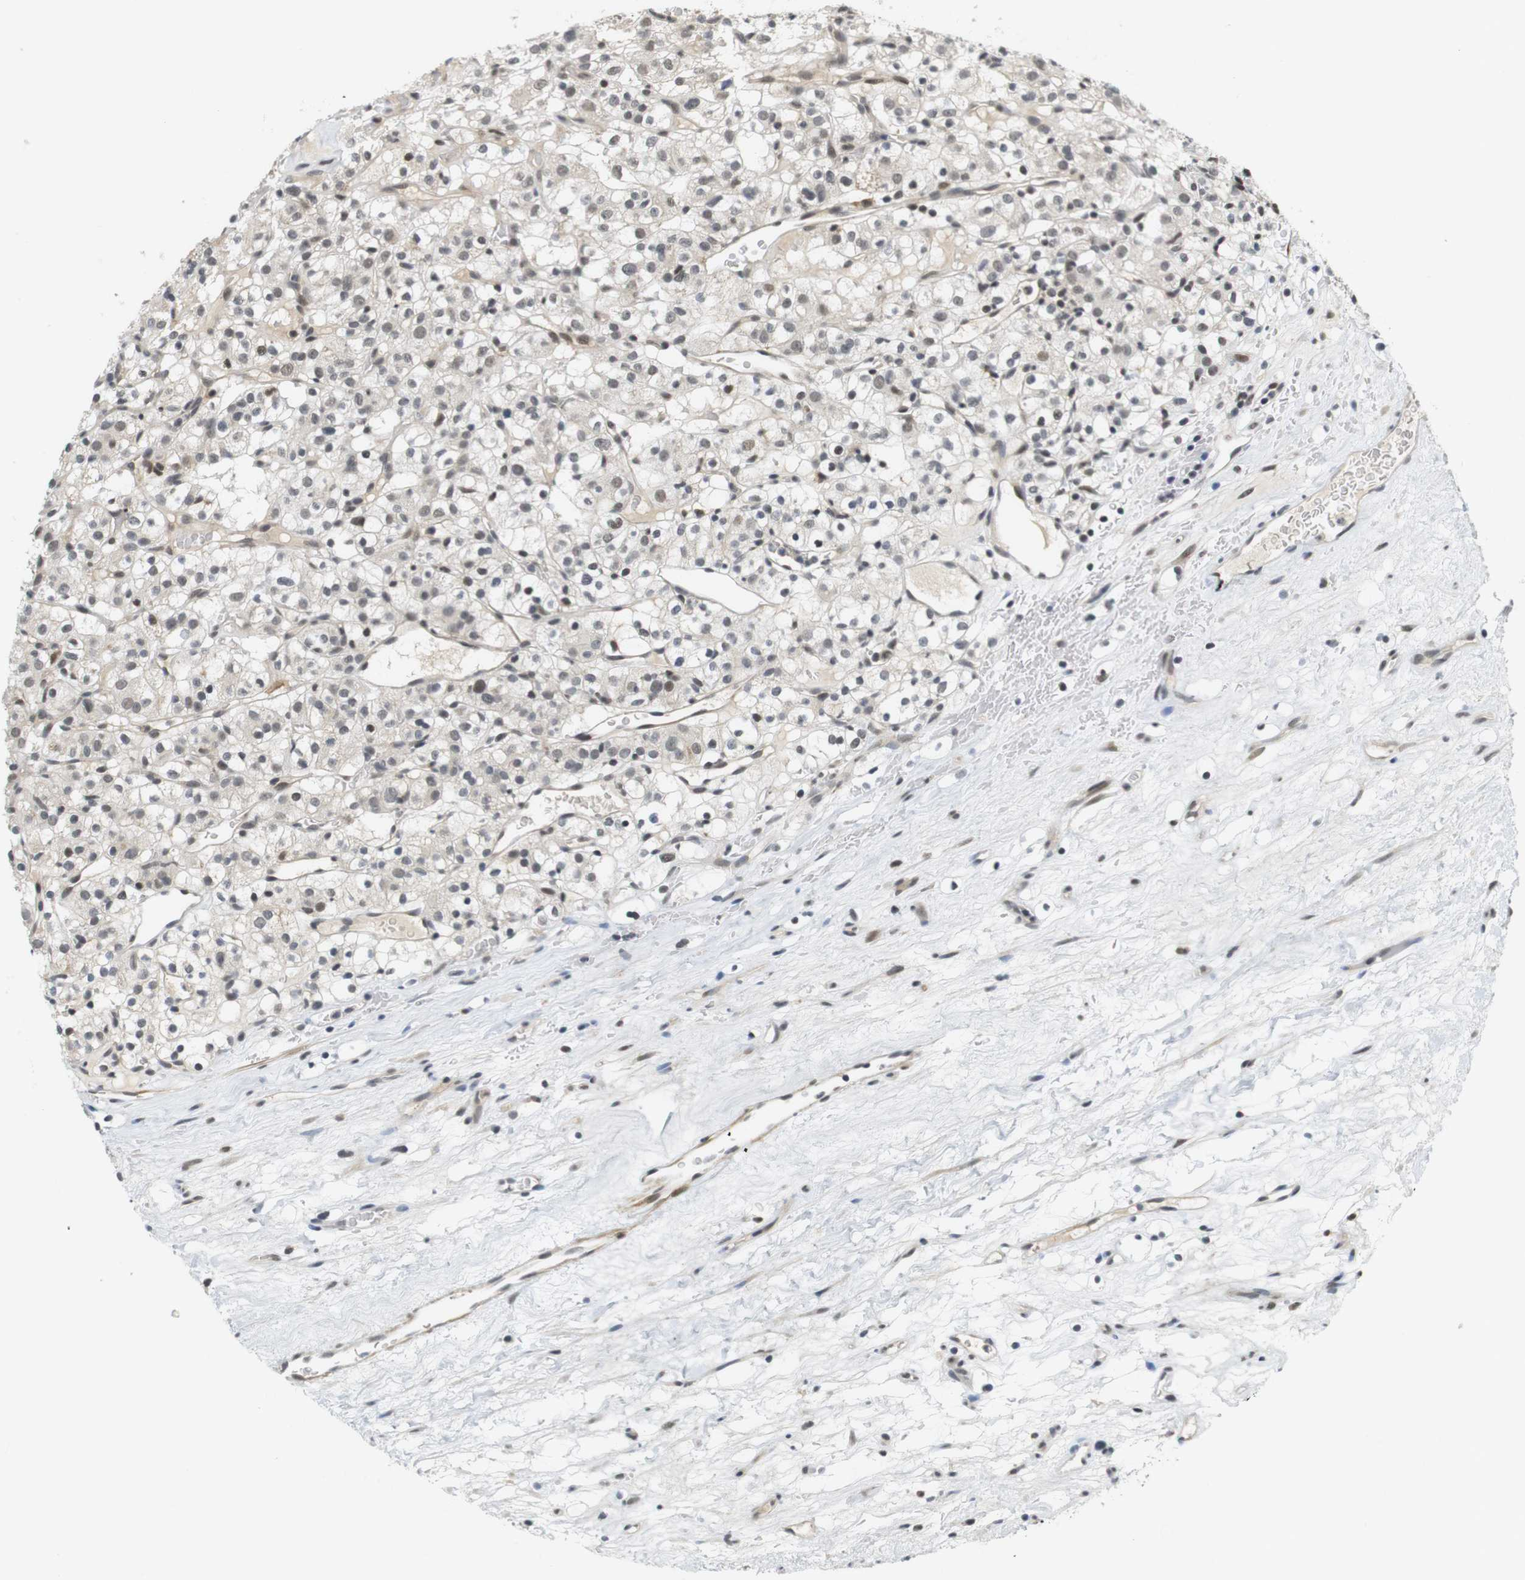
{"staining": {"intensity": "weak", "quantity": "25%-75%", "location": "nuclear"}, "tissue": "renal cancer", "cell_type": "Tumor cells", "image_type": "cancer", "snomed": [{"axis": "morphology", "description": "Normal tissue, NOS"}, {"axis": "morphology", "description": "Adenocarcinoma, NOS"}, {"axis": "topography", "description": "Kidney"}], "caption": "The immunohistochemical stain labels weak nuclear positivity in tumor cells of adenocarcinoma (renal) tissue.", "gene": "BRD4", "patient": {"sex": "female", "age": 72}}